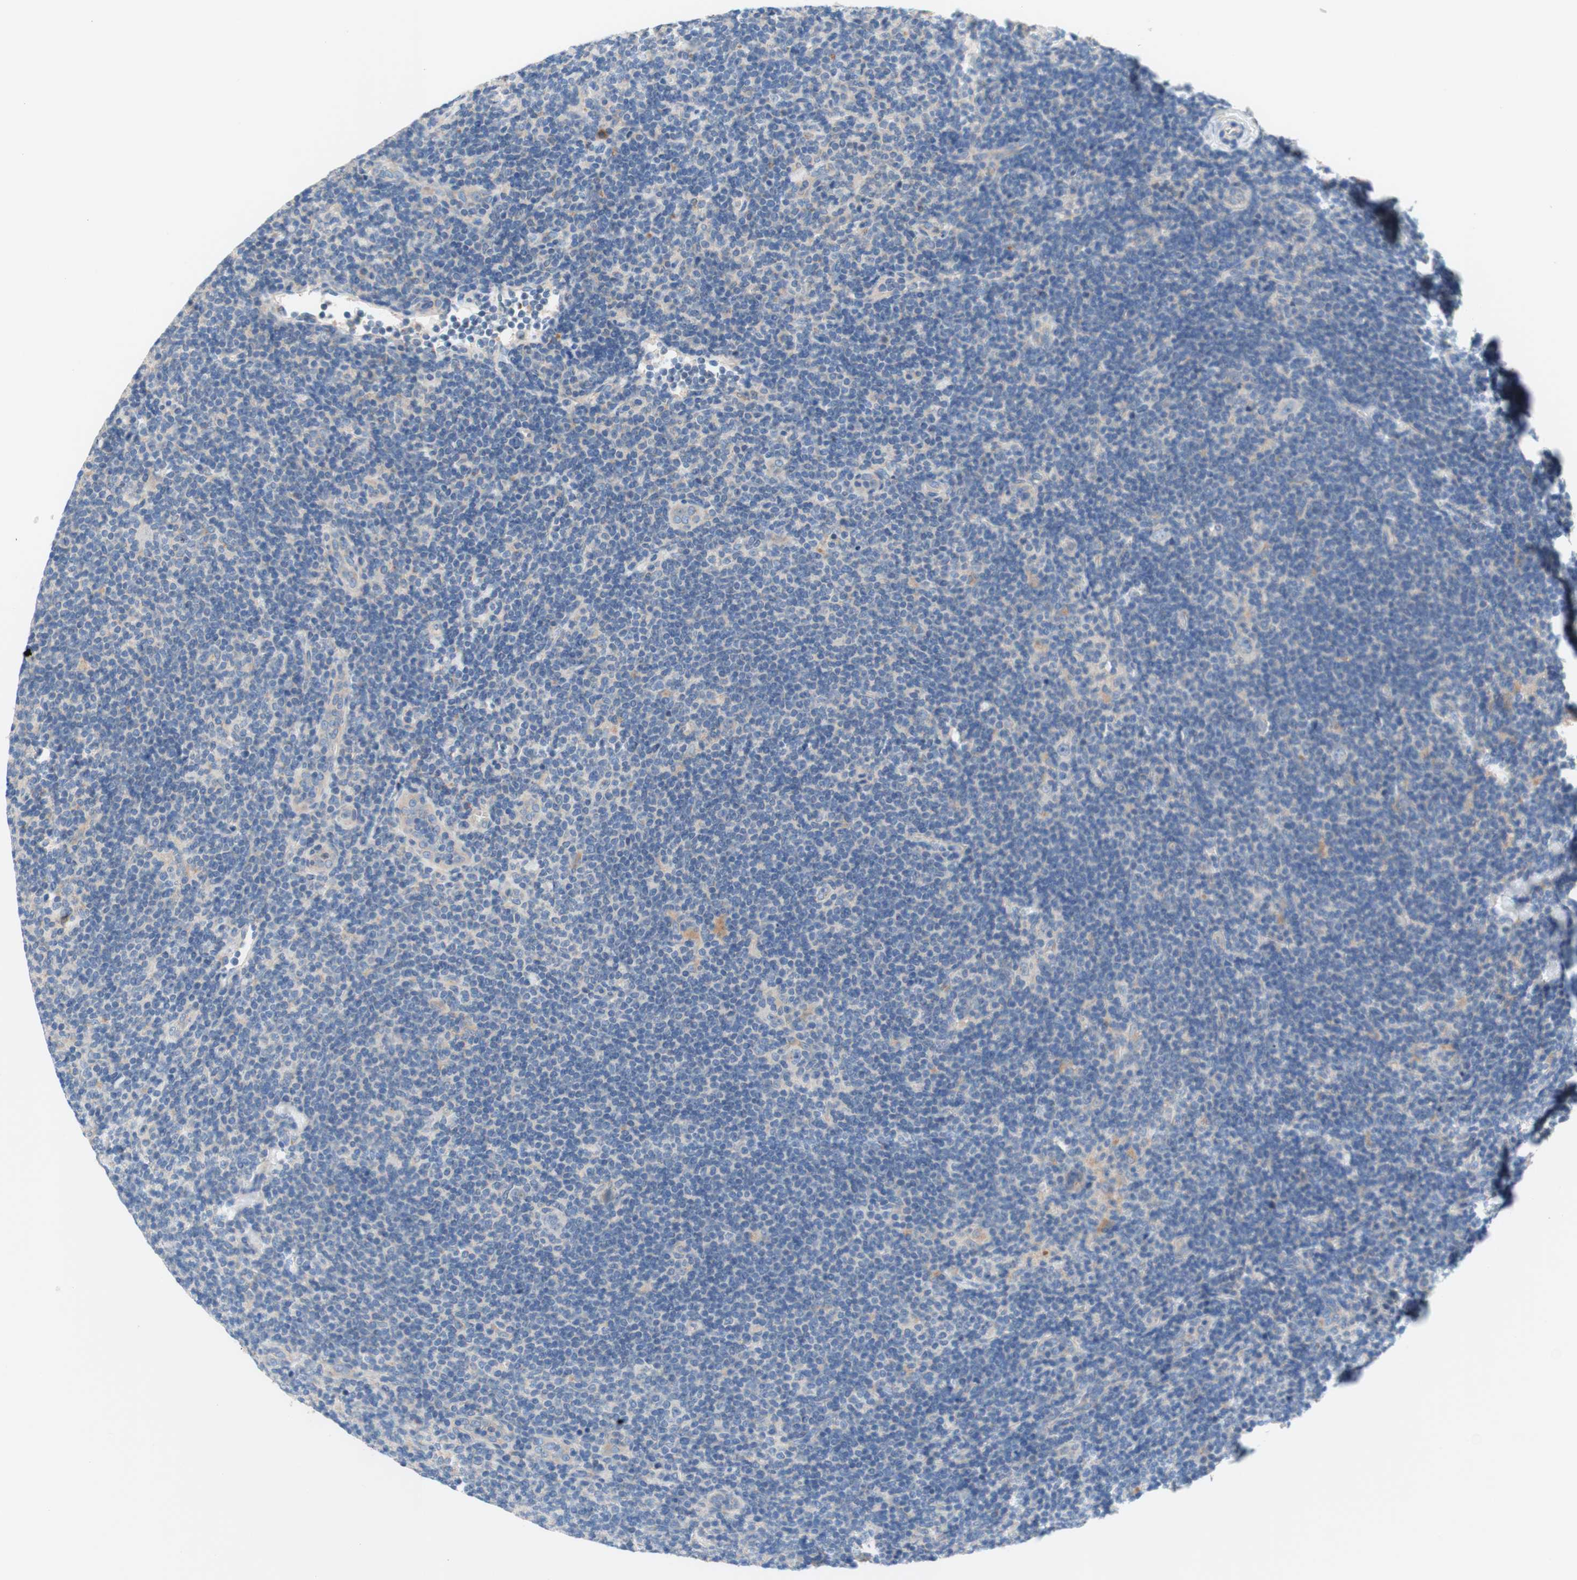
{"staining": {"intensity": "weak", "quantity": ">75%", "location": "cytoplasmic/membranous"}, "tissue": "lymphoma", "cell_type": "Tumor cells", "image_type": "cancer", "snomed": [{"axis": "morphology", "description": "Hodgkin's disease, NOS"}, {"axis": "topography", "description": "Lymph node"}], "caption": "A low amount of weak cytoplasmic/membranous staining is appreciated in about >75% of tumor cells in lymphoma tissue.", "gene": "F3", "patient": {"sex": "female", "age": 57}}